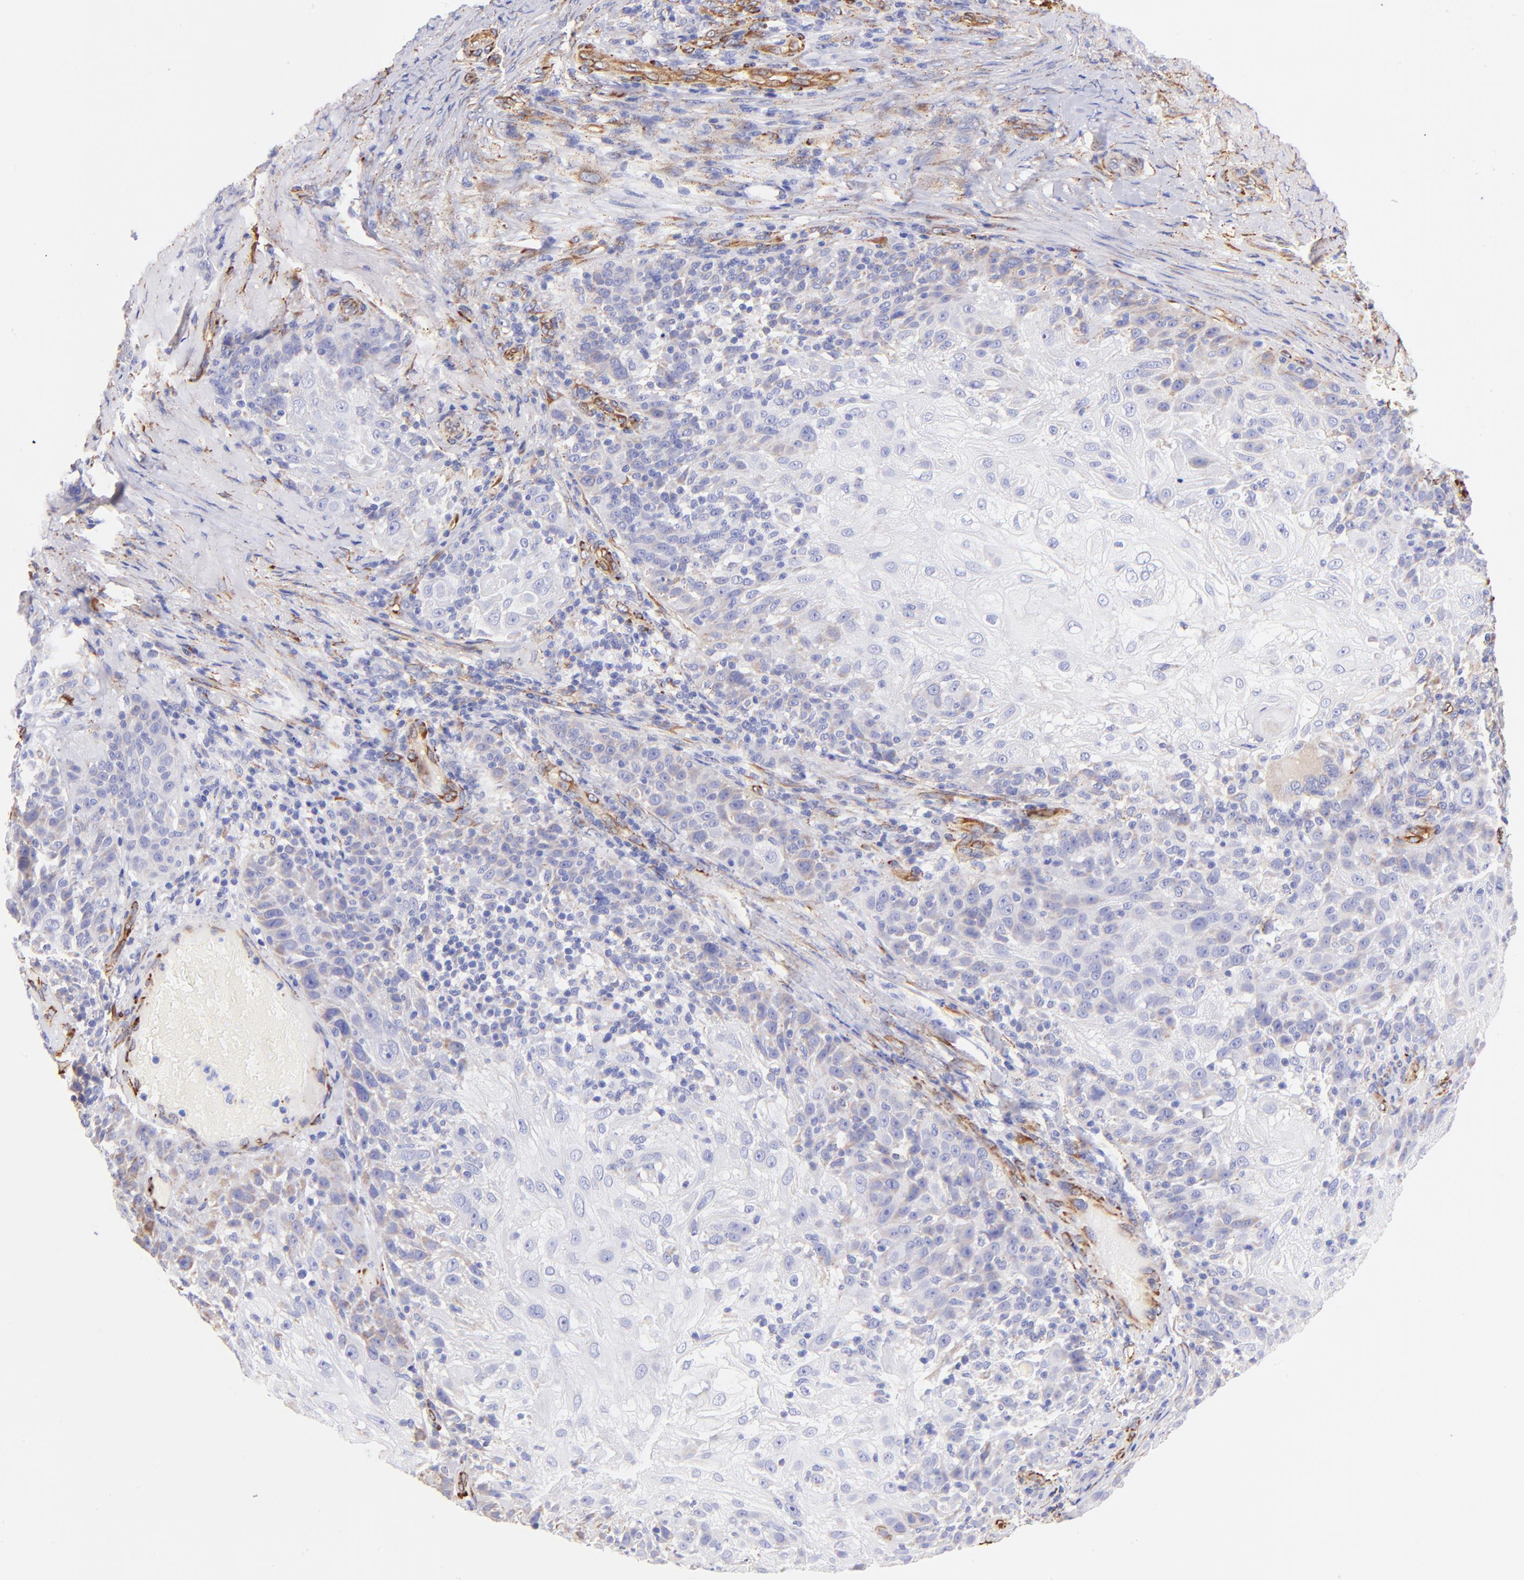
{"staining": {"intensity": "weak", "quantity": "<25%", "location": "cytoplasmic/membranous"}, "tissue": "skin cancer", "cell_type": "Tumor cells", "image_type": "cancer", "snomed": [{"axis": "morphology", "description": "Normal tissue, NOS"}, {"axis": "morphology", "description": "Squamous cell carcinoma, NOS"}, {"axis": "topography", "description": "Skin"}], "caption": "This is an immunohistochemistry photomicrograph of skin squamous cell carcinoma. There is no expression in tumor cells.", "gene": "SPARC", "patient": {"sex": "female", "age": 83}}